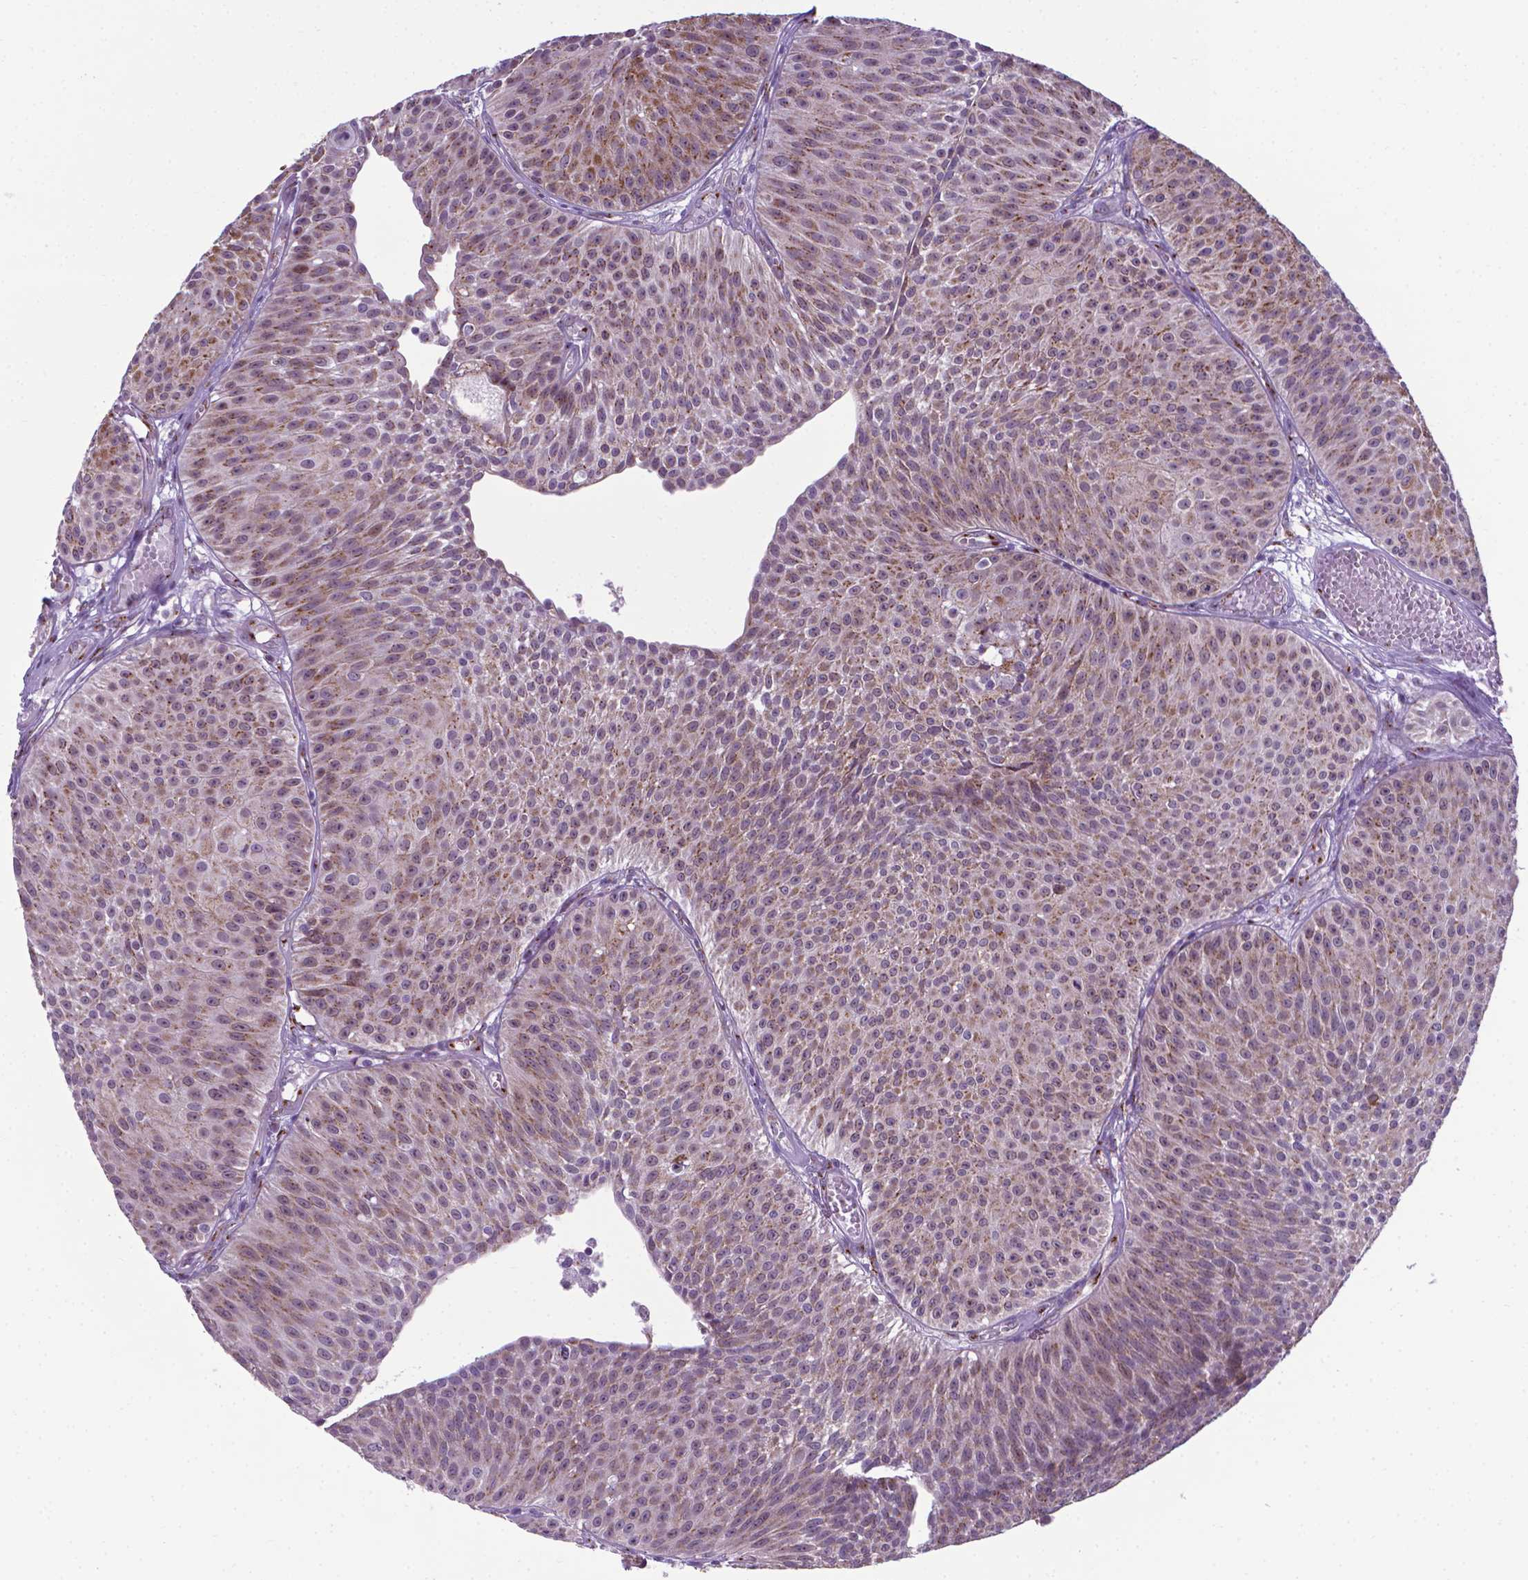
{"staining": {"intensity": "moderate", "quantity": "25%-75%", "location": "cytoplasmic/membranous"}, "tissue": "urothelial cancer", "cell_type": "Tumor cells", "image_type": "cancer", "snomed": [{"axis": "morphology", "description": "Urothelial carcinoma, Low grade"}, {"axis": "topography", "description": "Urinary bladder"}], "caption": "This histopathology image displays IHC staining of human urothelial cancer, with medium moderate cytoplasmic/membranous staining in about 25%-75% of tumor cells.", "gene": "MRPL10", "patient": {"sex": "male", "age": 63}}